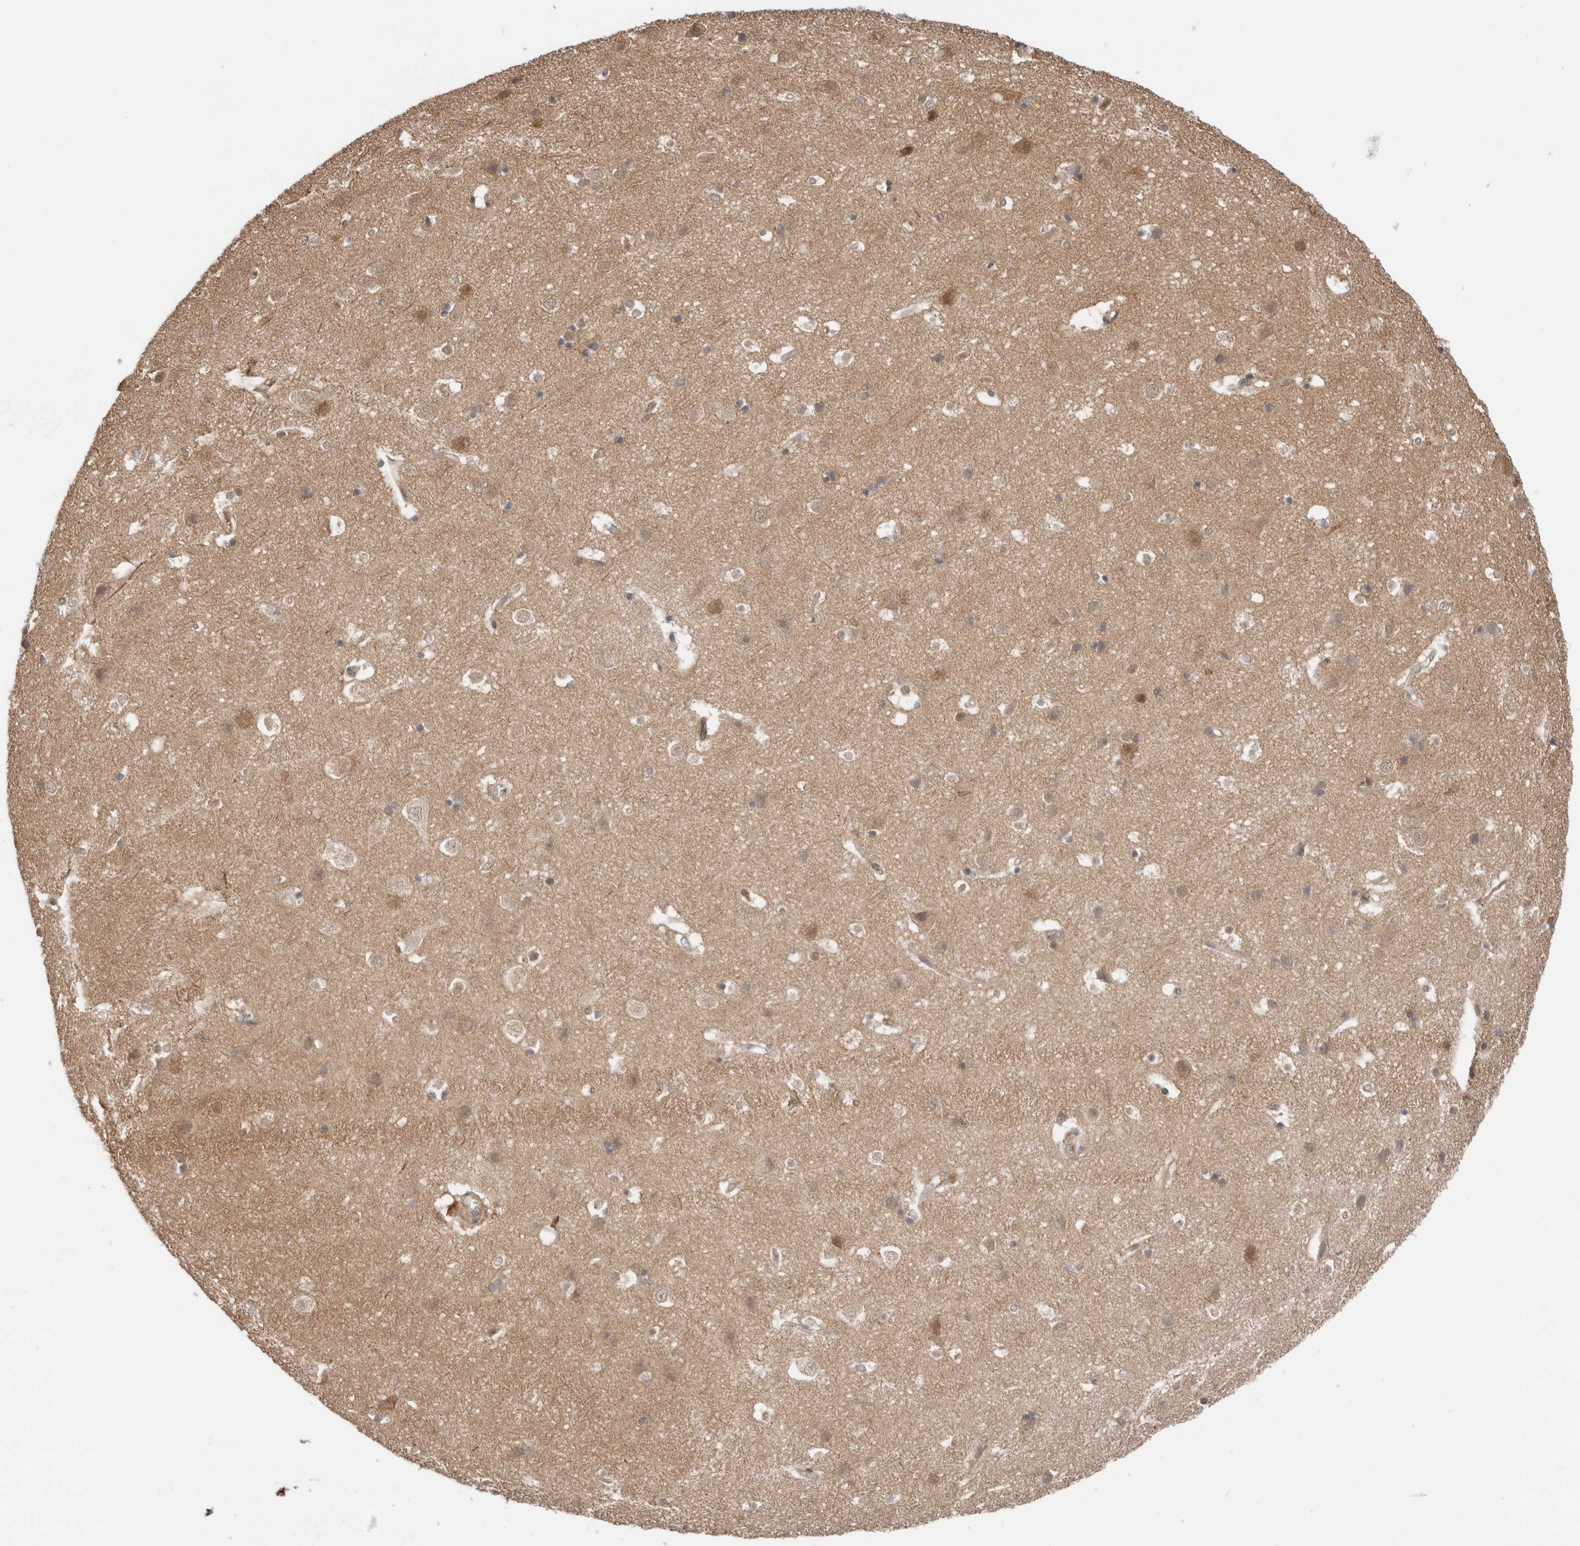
{"staining": {"intensity": "moderate", "quantity": "<25%", "location": "cytoplasmic/membranous"}, "tissue": "cerebral cortex", "cell_type": "Endothelial cells", "image_type": "normal", "snomed": [{"axis": "morphology", "description": "Normal tissue, NOS"}, {"axis": "topography", "description": "Cerebral cortex"}], "caption": "An IHC micrograph of unremarkable tissue is shown. Protein staining in brown shows moderate cytoplasmic/membranous positivity in cerebral cortex within endothelial cells. Nuclei are stained in blue.", "gene": "XPNPEP1", "patient": {"sex": "male", "age": 54}}